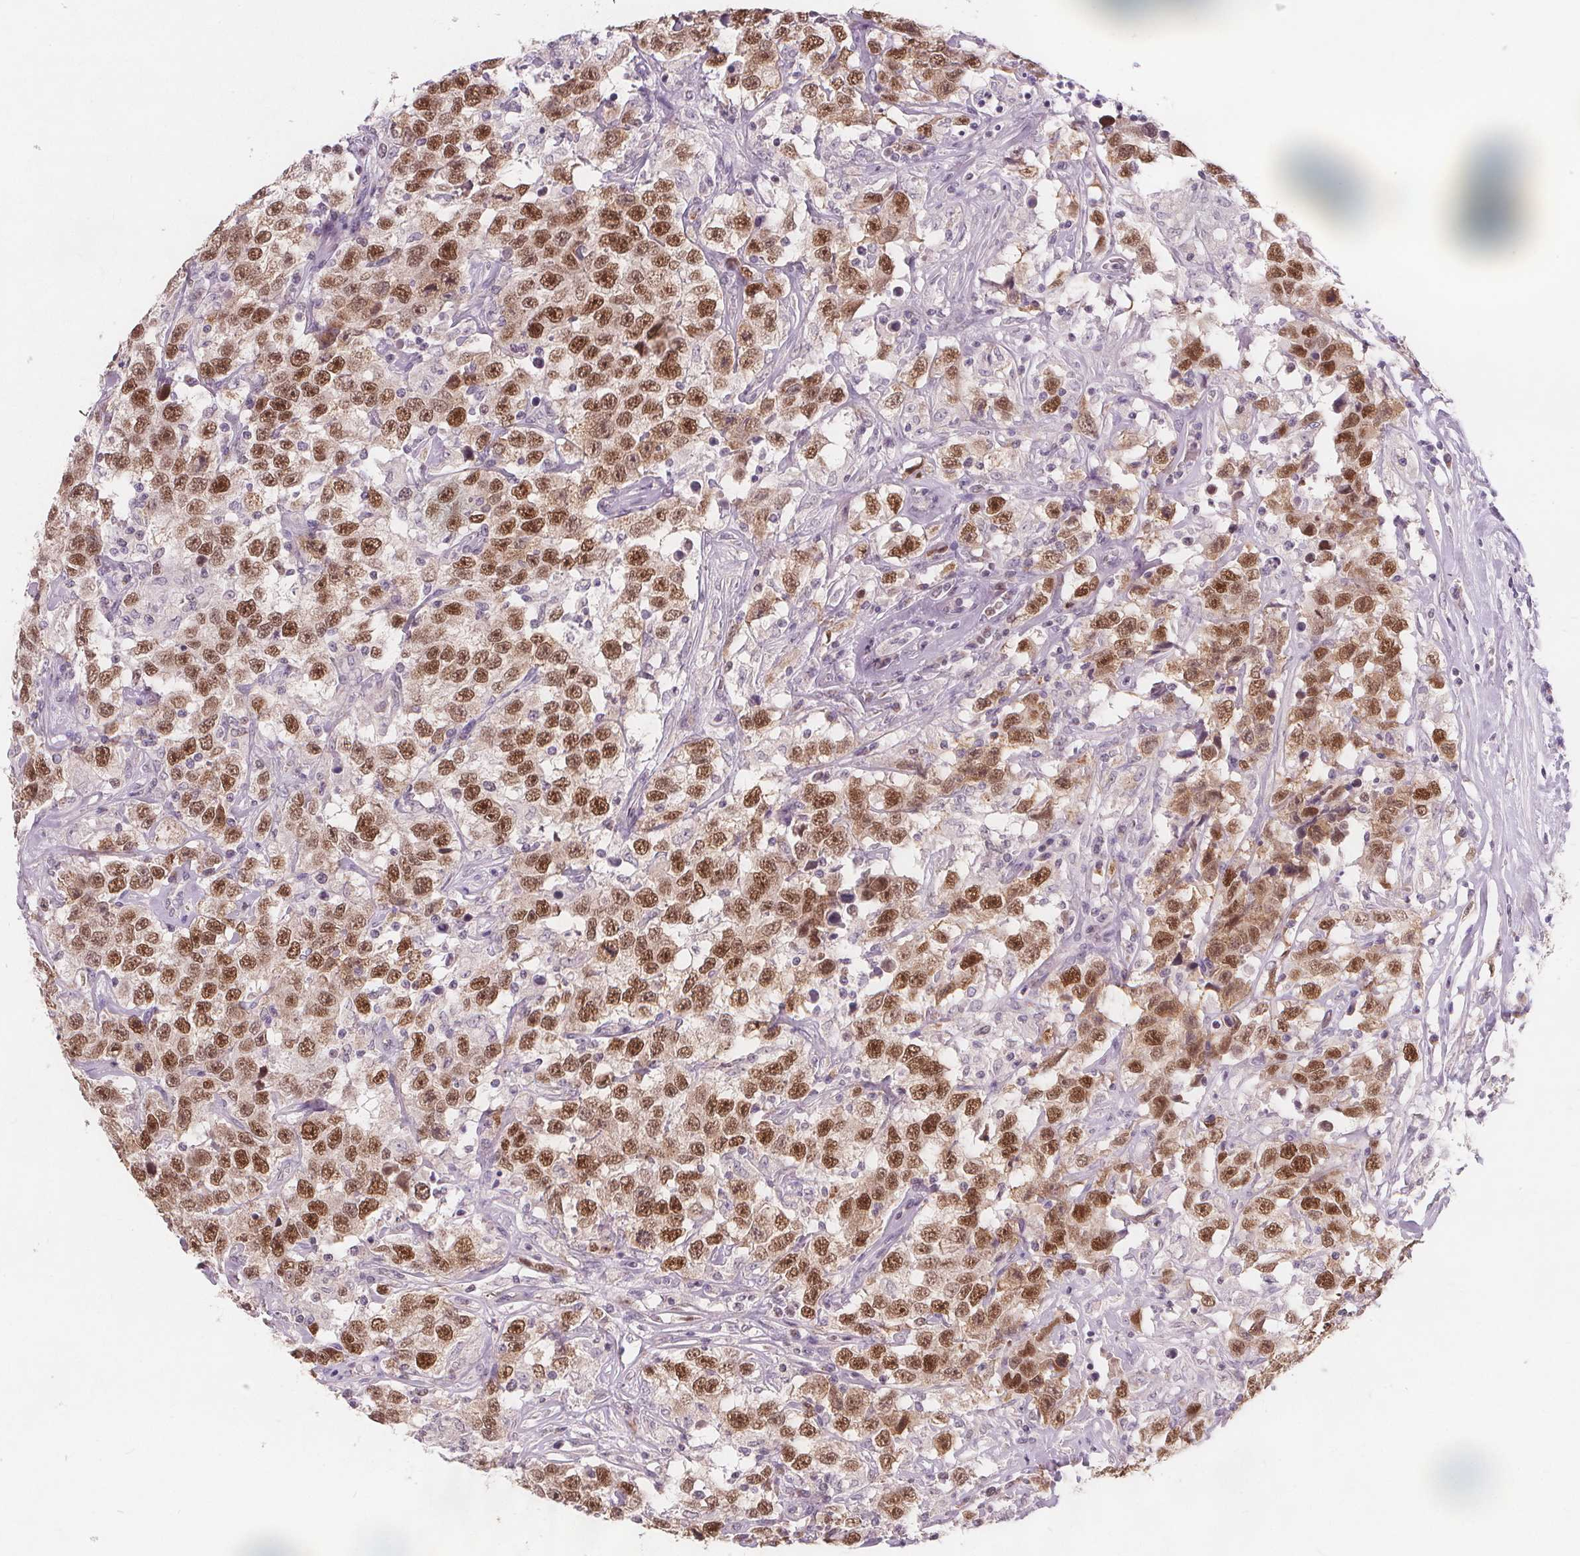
{"staining": {"intensity": "moderate", "quantity": ">75%", "location": "nuclear"}, "tissue": "testis cancer", "cell_type": "Tumor cells", "image_type": "cancer", "snomed": [{"axis": "morphology", "description": "Seminoma, NOS"}, {"axis": "topography", "description": "Testis"}], "caption": "A high-resolution micrograph shows IHC staining of seminoma (testis), which exhibits moderate nuclear expression in about >75% of tumor cells. Immunohistochemistry stains the protein of interest in brown and the nuclei are stained blue.", "gene": "TIPIN", "patient": {"sex": "male", "age": 41}}